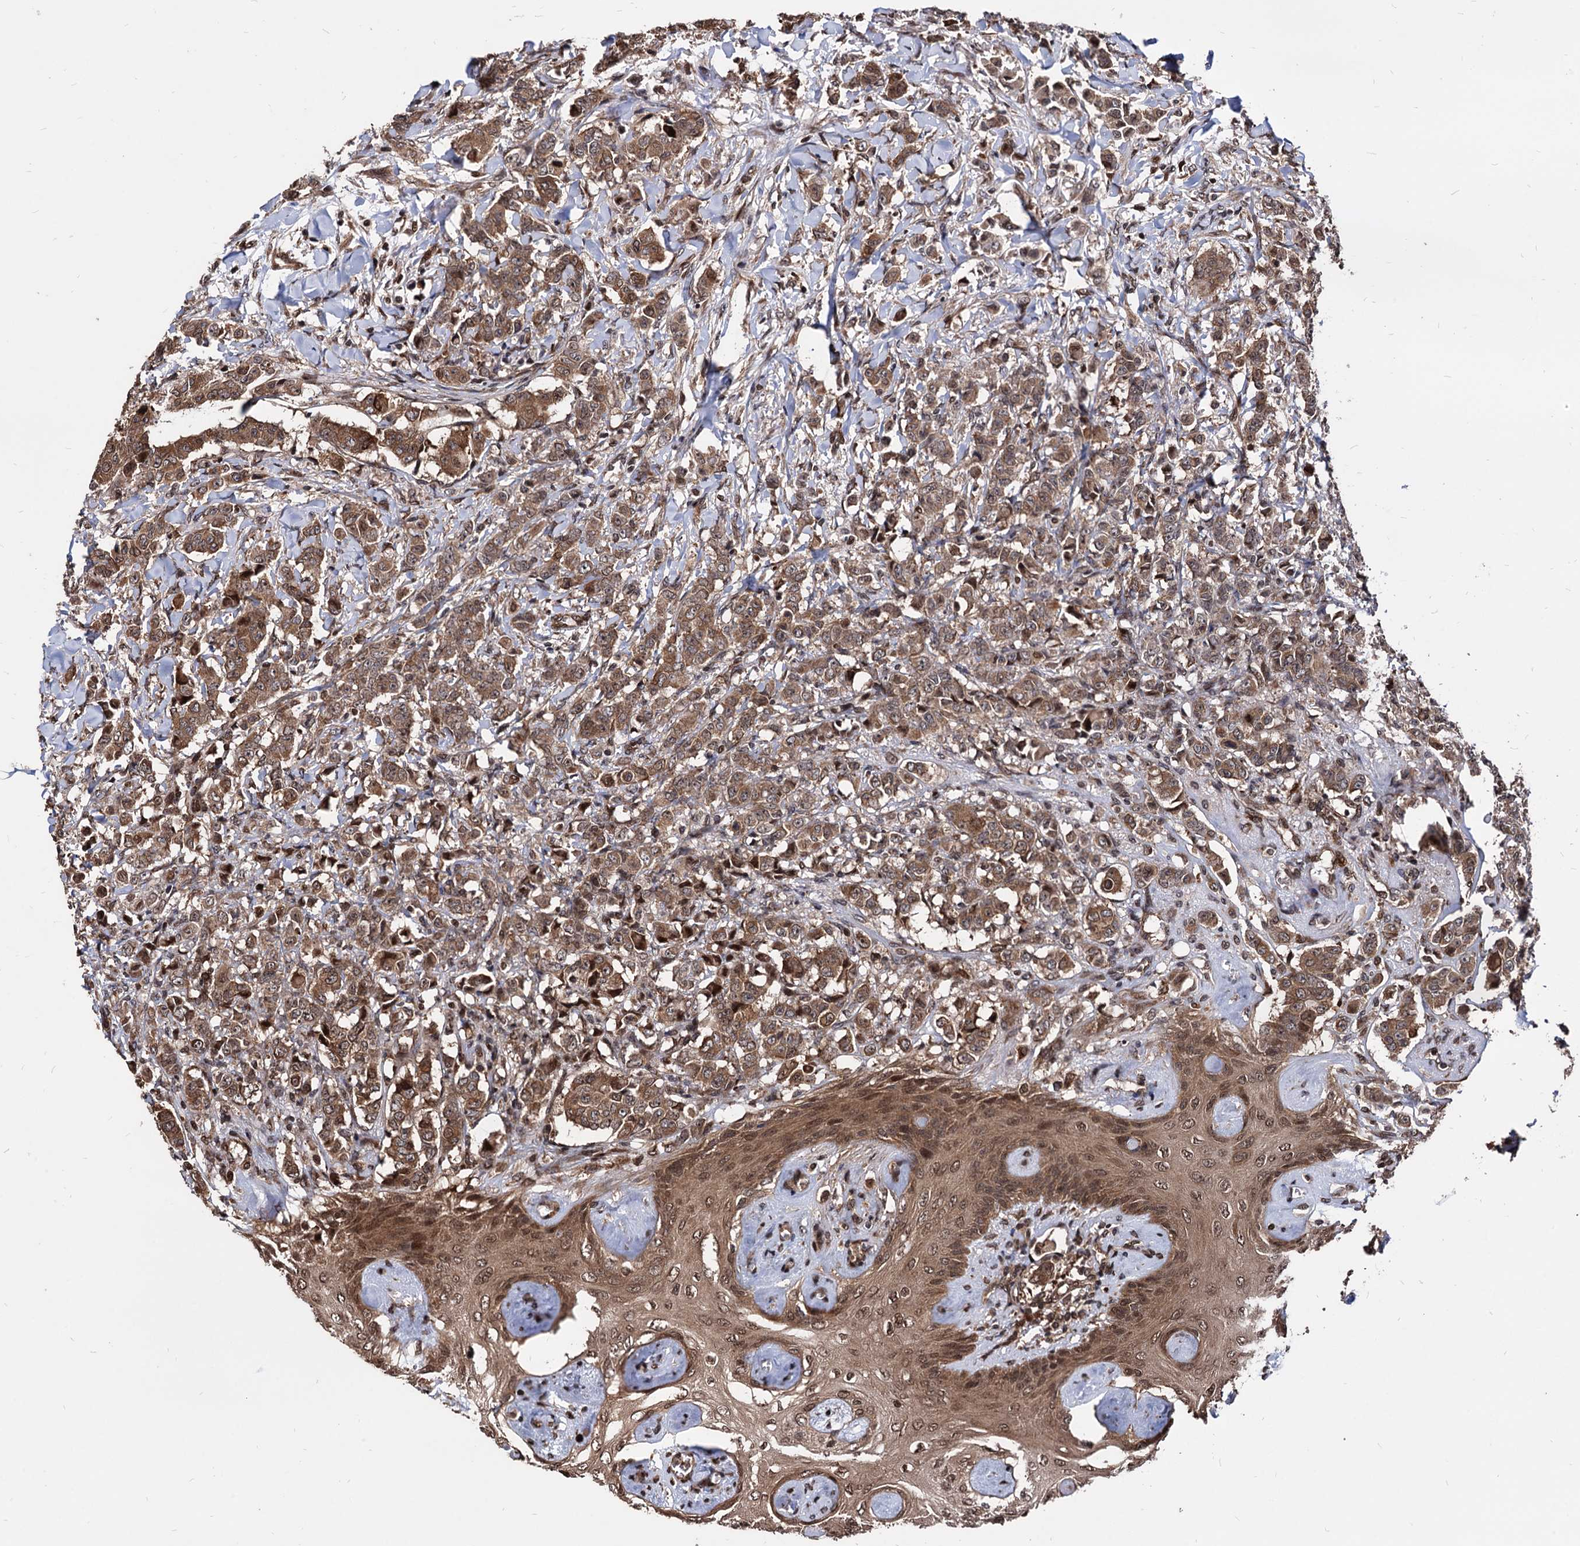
{"staining": {"intensity": "moderate", "quantity": ">75%", "location": "cytoplasmic/membranous"}, "tissue": "breast cancer", "cell_type": "Tumor cells", "image_type": "cancer", "snomed": [{"axis": "morphology", "description": "Duct carcinoma"}, {"axis": "topography", "description": "Breast"}], "caption": "Breast intraductal carcinoma was stained to show a protein in brown. There is medium levels of moderate cytoplasmic/membranous staining in approximately >75% of tumor cells. The staining is performed using DAB (3,3'-diaminobenzidine) brown chromogen to label protein expression. The nuclei are counter-stained blue using hematoxylin.", "gene": "ANKRD12", "patient": {"sex": "female", "age": 40}}